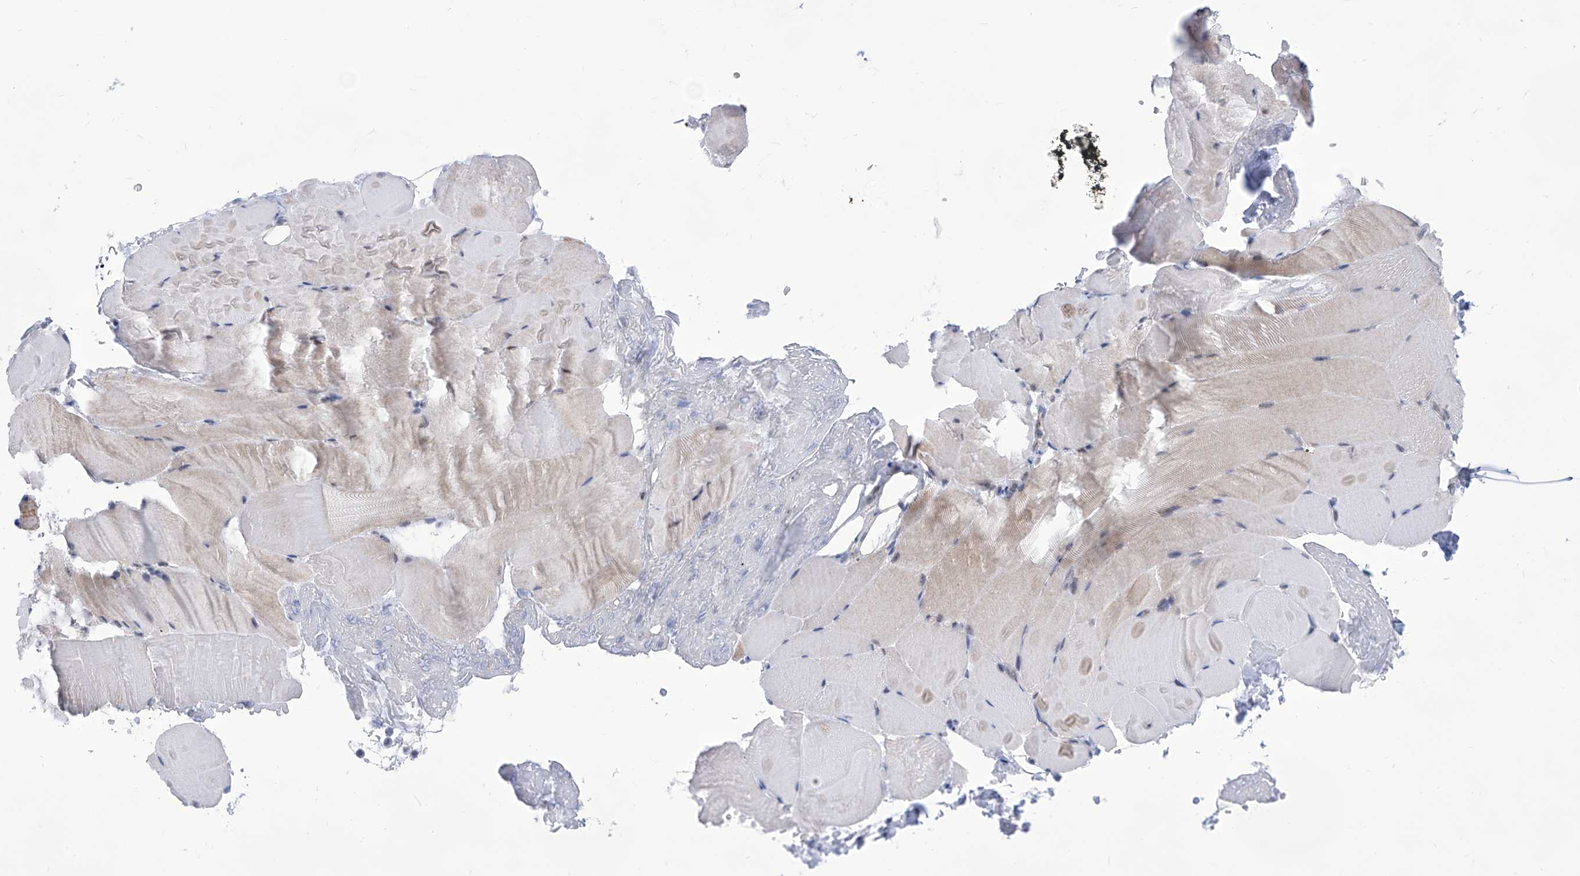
{"staining": {"intensity": "weak", "quantity": "25%-75%", "location": "nuclear"}, "tissue": "skeletal muscle", "cell_type": "Myocytes", "image_type": "normal", "snomed": [{"axis": "morphology", "description": "Normal tissue, NOS"}, {"axis": "topography", "description": "Skeletal muscle"}, {"axis": "topography", "description": "Parathyroid gland"}], "caption": "Protein expression by immunohistochemistry (IHC) shows weak nuclear positivity in about 25%-75% of myocytes in unremarkable skeletal muscle. (Stains: DAB in brown, nuclei in blue, Microscopy: brightfield microscopy at high magnification).", "gene": "SART1", "patient": {"sex": "female", "age": 37}}